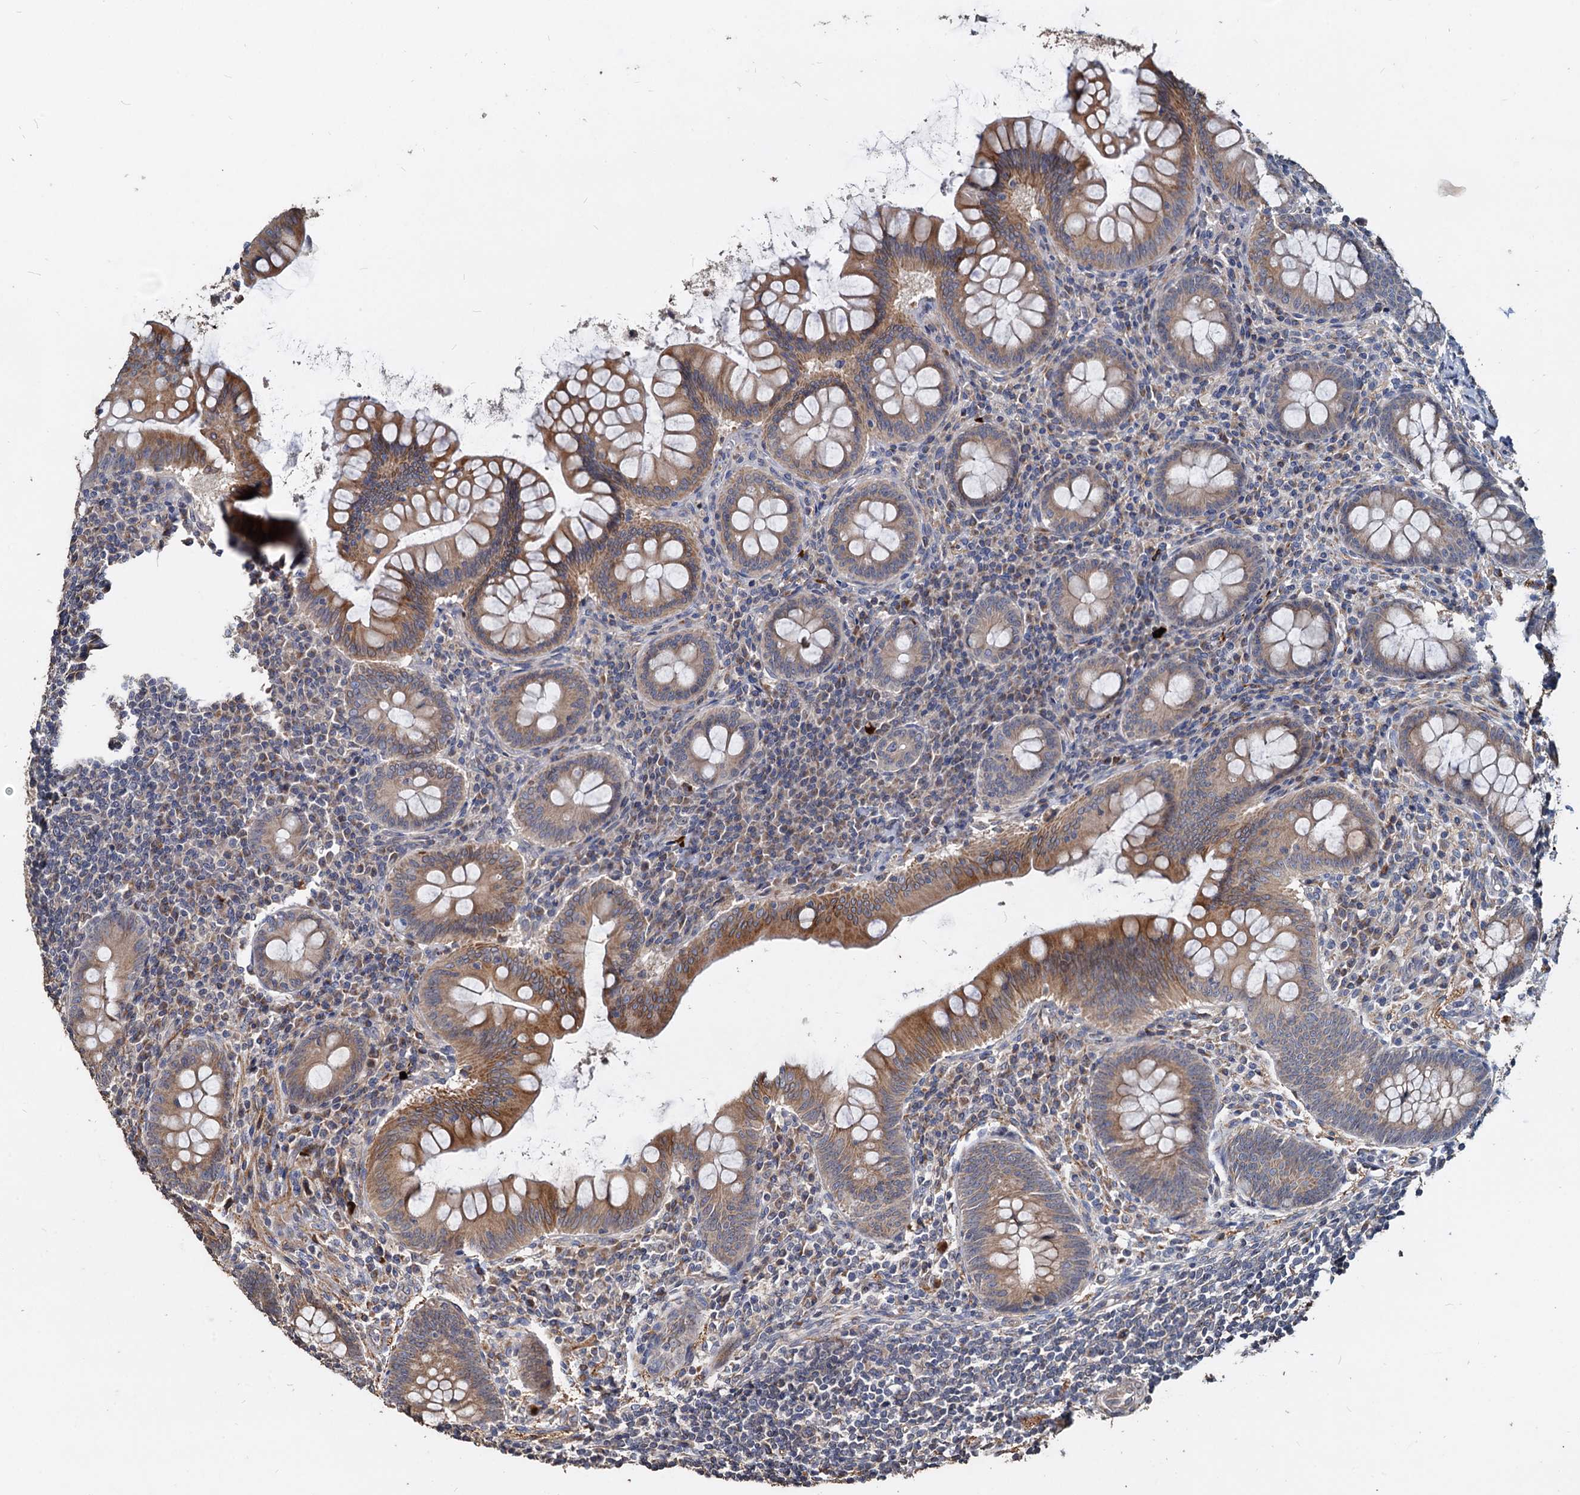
{"staining": {"intensity": "moderate", "quantity": ">75%", "location": "cytoplasmic/membranous"}, "tissue": "appendix", "cell_type": "Glandular cells", "image_type": "normal", "snomed": [{"axis": "morphology", "description": "Normal tissue, NOS"}, {"axis": "topography", "description": "Appendix"}], "caption": "Protein expression analysis of unremarkable appendix exhibits moderate cytoplasmic/membranous positivity in approximately >75% of glandular cells.", "gene": "DEPDC4", "patient": {"sex": "female", "age": 33}}